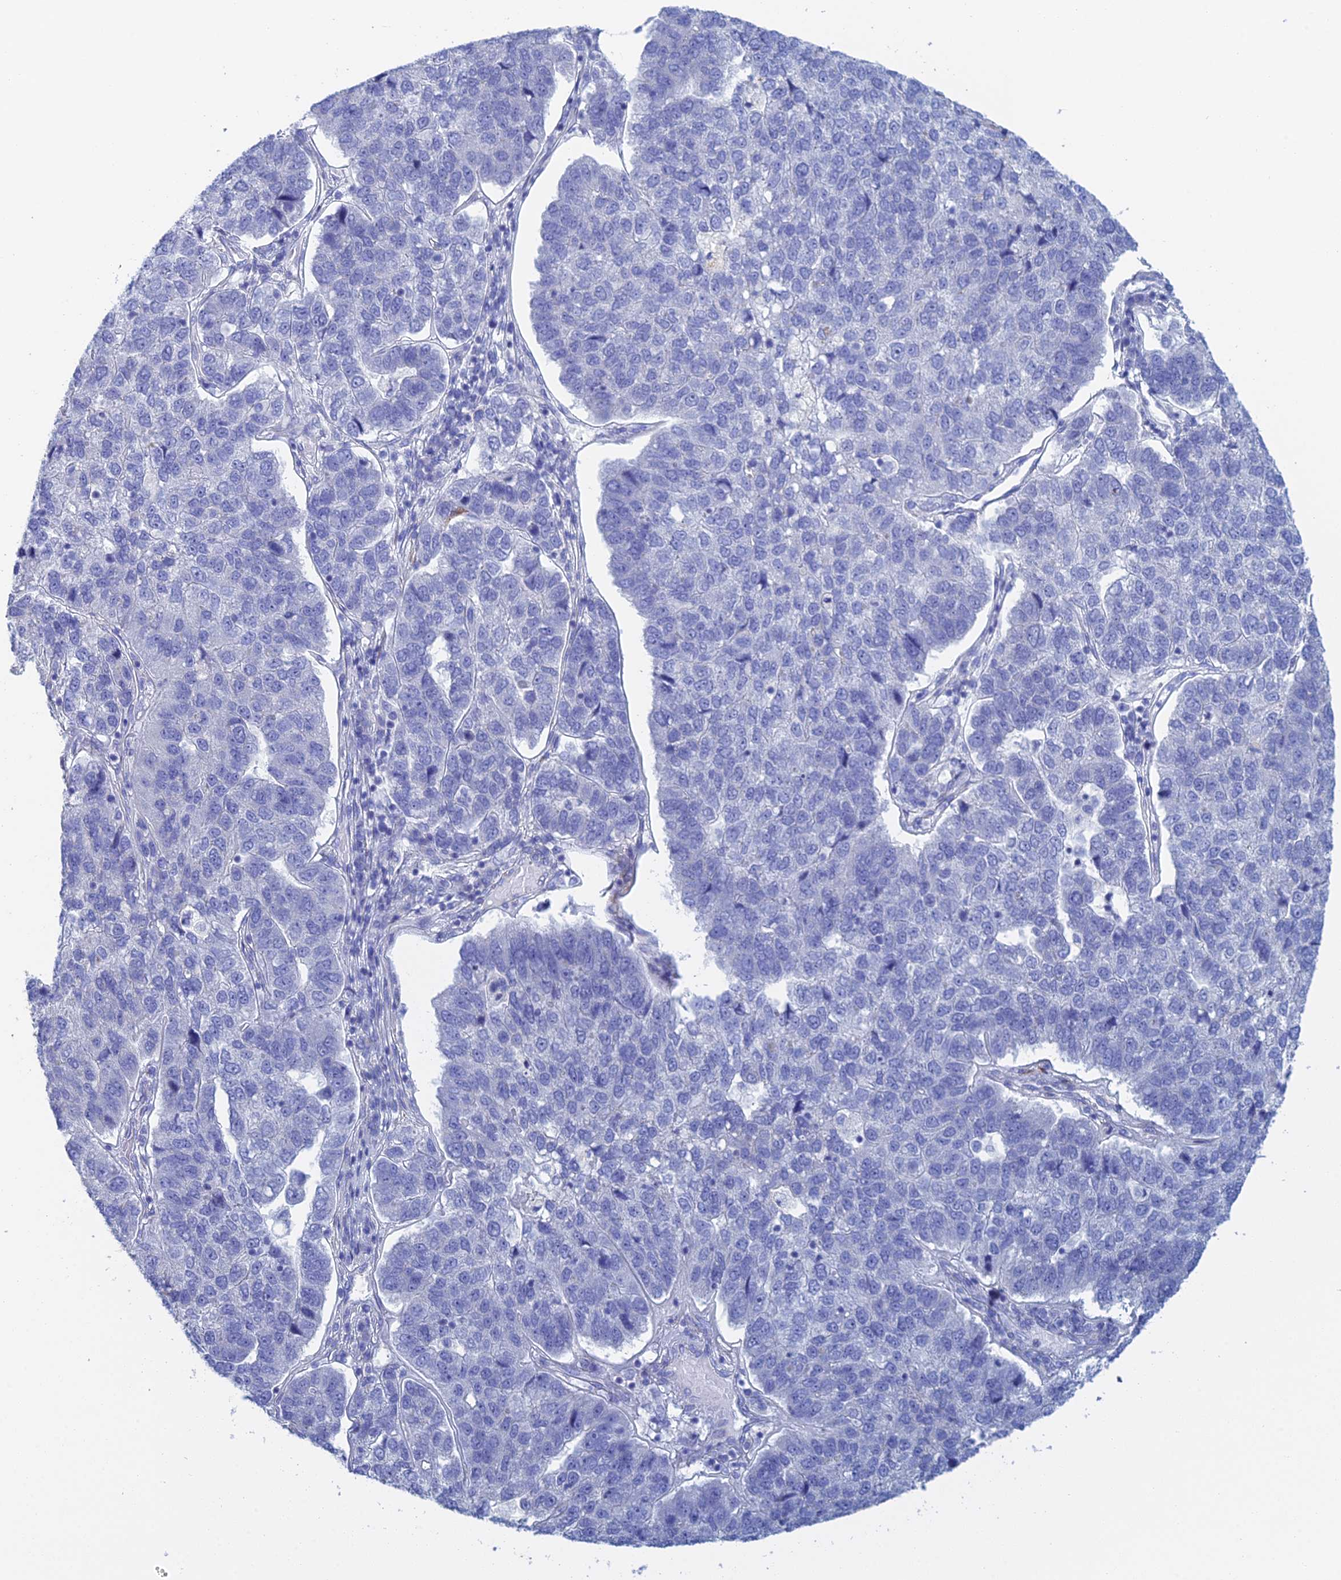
{"staining": {"intensity": "negative", "quantity": "none", "location": "none"}, "tissue": "pancreatic cancer", "cell_type": "Tumor cells", "image_type": "cancer", "snomed": [{"axis": "morphology", "description": "Adenocarcinoma, NOS"}, {"axis": "topography", "description": "Pancreas"}], "caption": "The micrograph reveals no staining of tumor cells in adenocarcinoma (pancreatic).", "gene": "PCDHA8", "patient": {"sex": "female", "age": 61}}